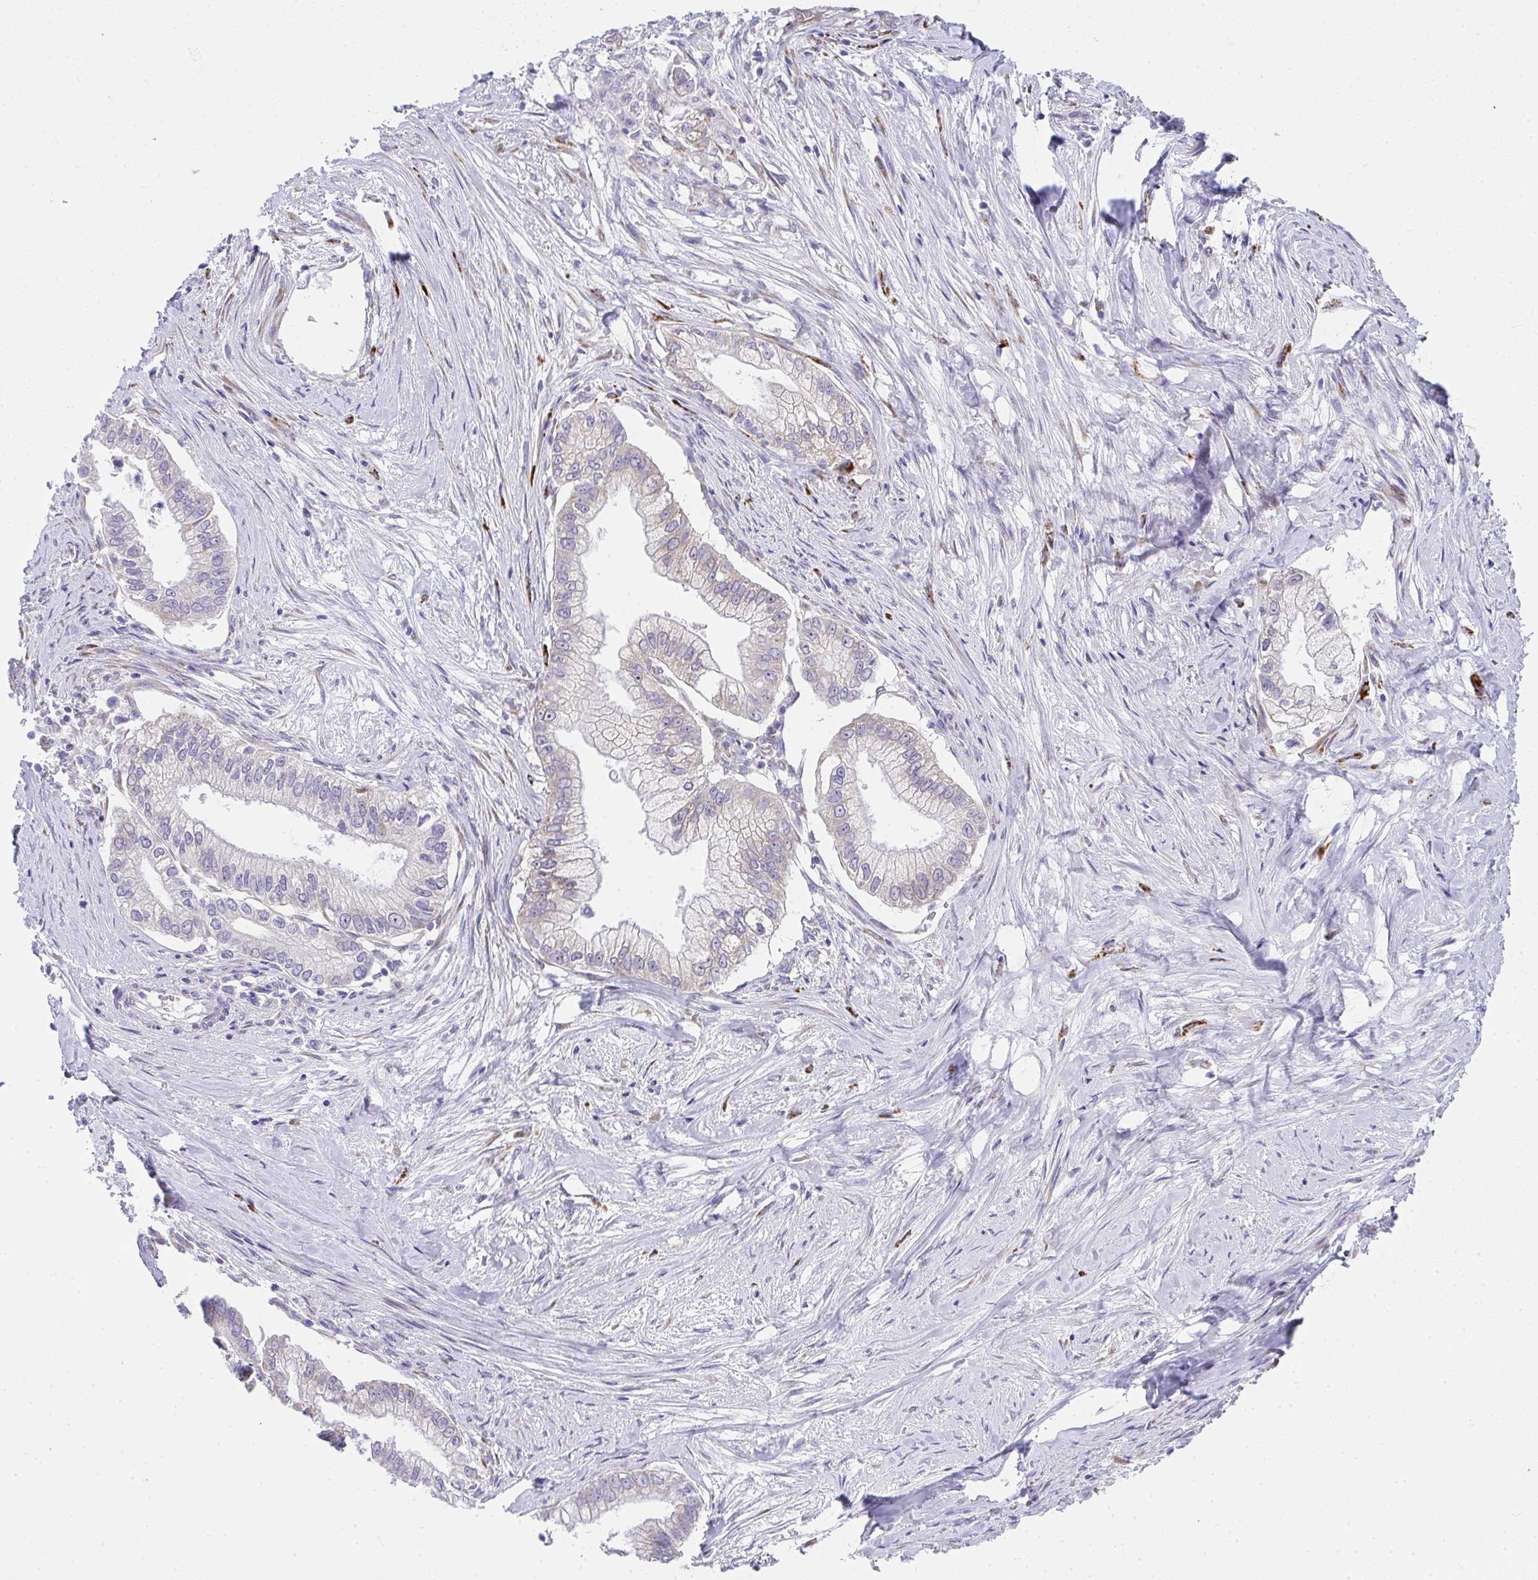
{"staining": {"intensity": "negative", "quantity": "none", "location": "none"}, "tissue": "pancreatic cancer", "cell_type": "Tumor cells", "image_type": "cancer", "snomed": [{"axis": "morphology", "description": "Adenocarcinoma, NOS"}, {"axis": "topography", "description": "Pancreas"}], "caption": "A histopathology image of adenocarcinoma (pancreatic) stained for a protein reveals no brown staining in tumor cells.", "gene": "ADRA2C", "patient": {"sex": "male", "age": 70}}